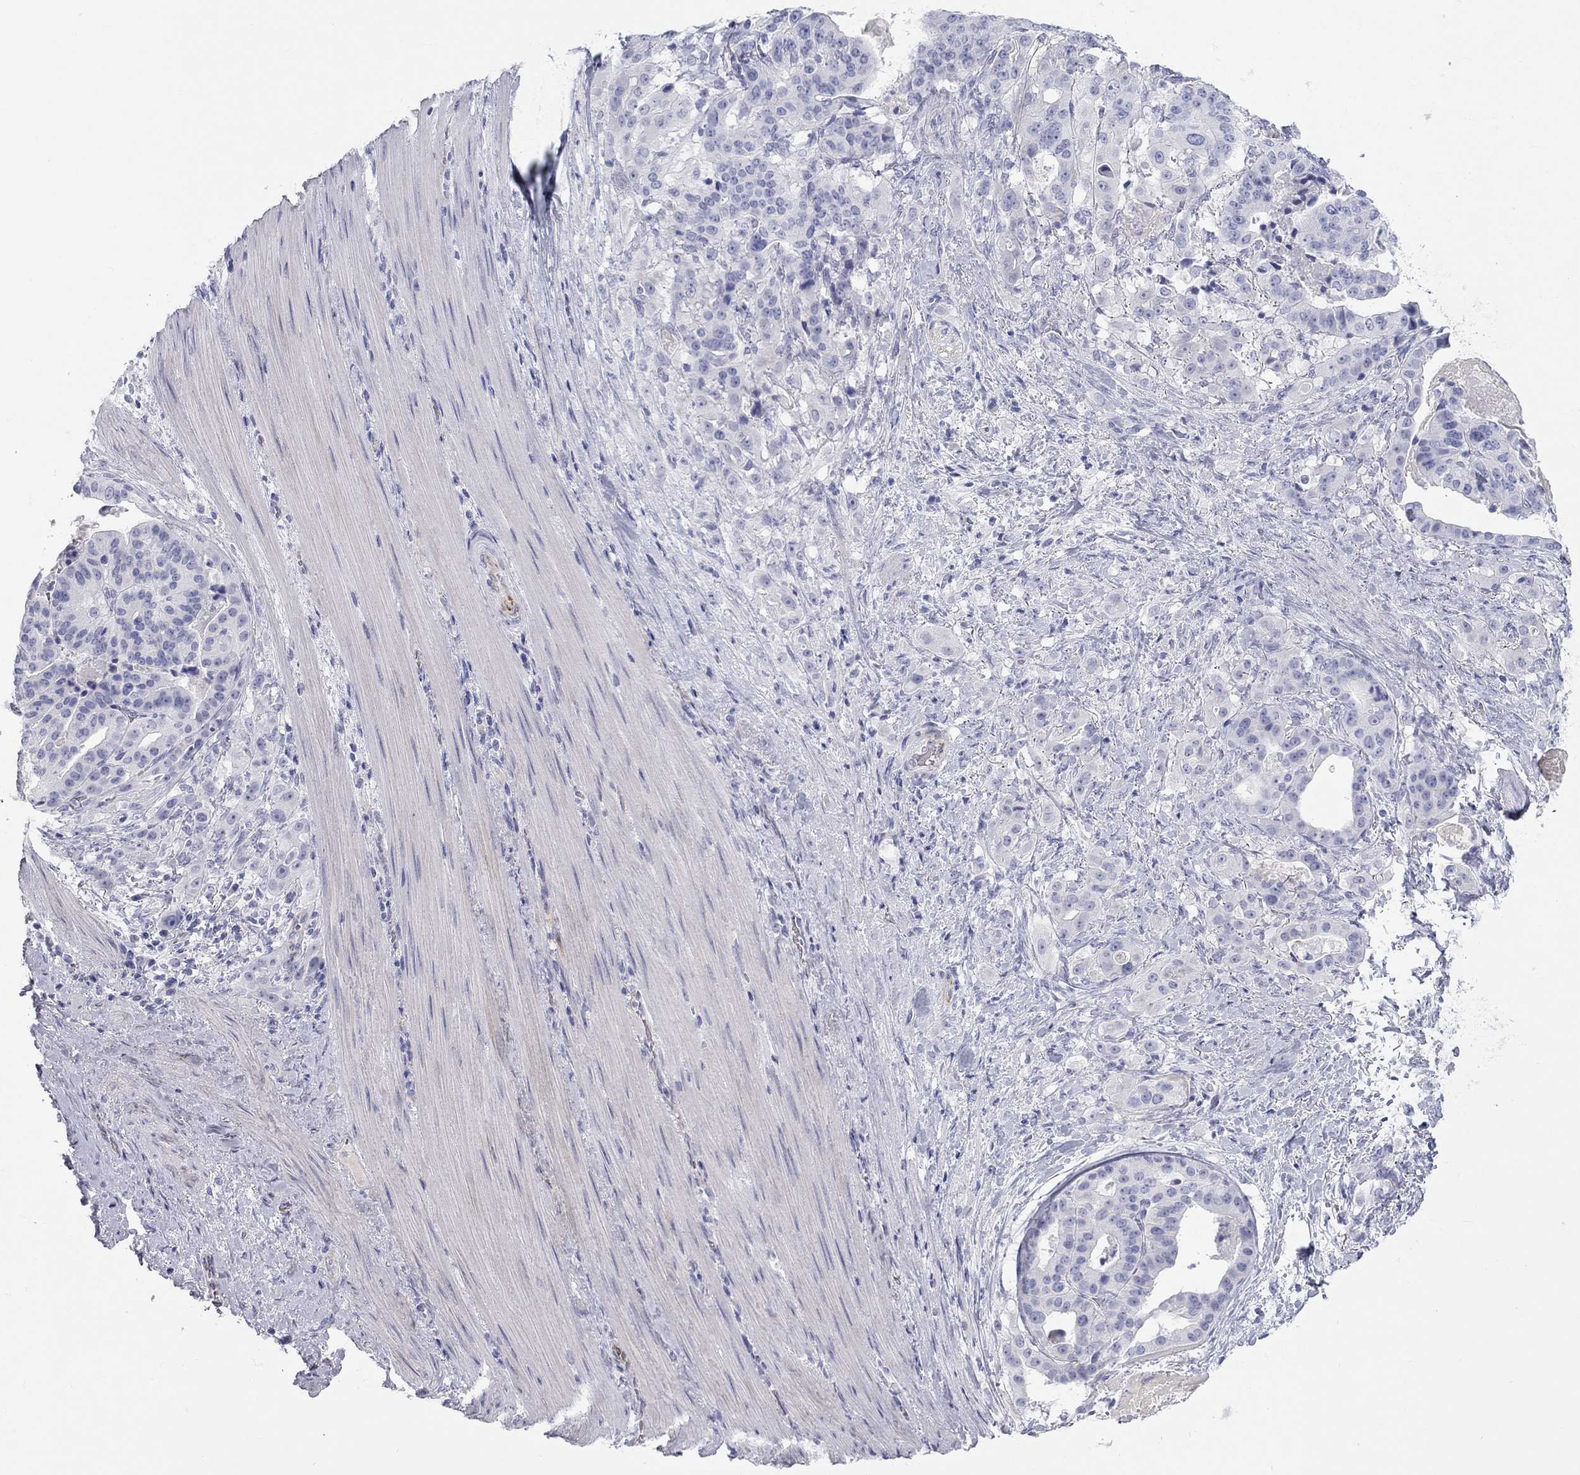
{"staining": {"intensity": "negative", "quantity": "none", "location": "none"}, "tissue": "stomach cancer", "cell_type": "Tumor cells", "image_type": "cancer", "snomed": [{"axis": "morphology", "description": "Adenocarcinoma, NOS"}, {"axis": "topography", "description": "Stomach"}], "caption": "A histopathology image of human stomach adenocarcinoma is negative for staining in tumor cells.", "gene": "PCDHGC5", "patient": {"sex": "male", "age": 48}}